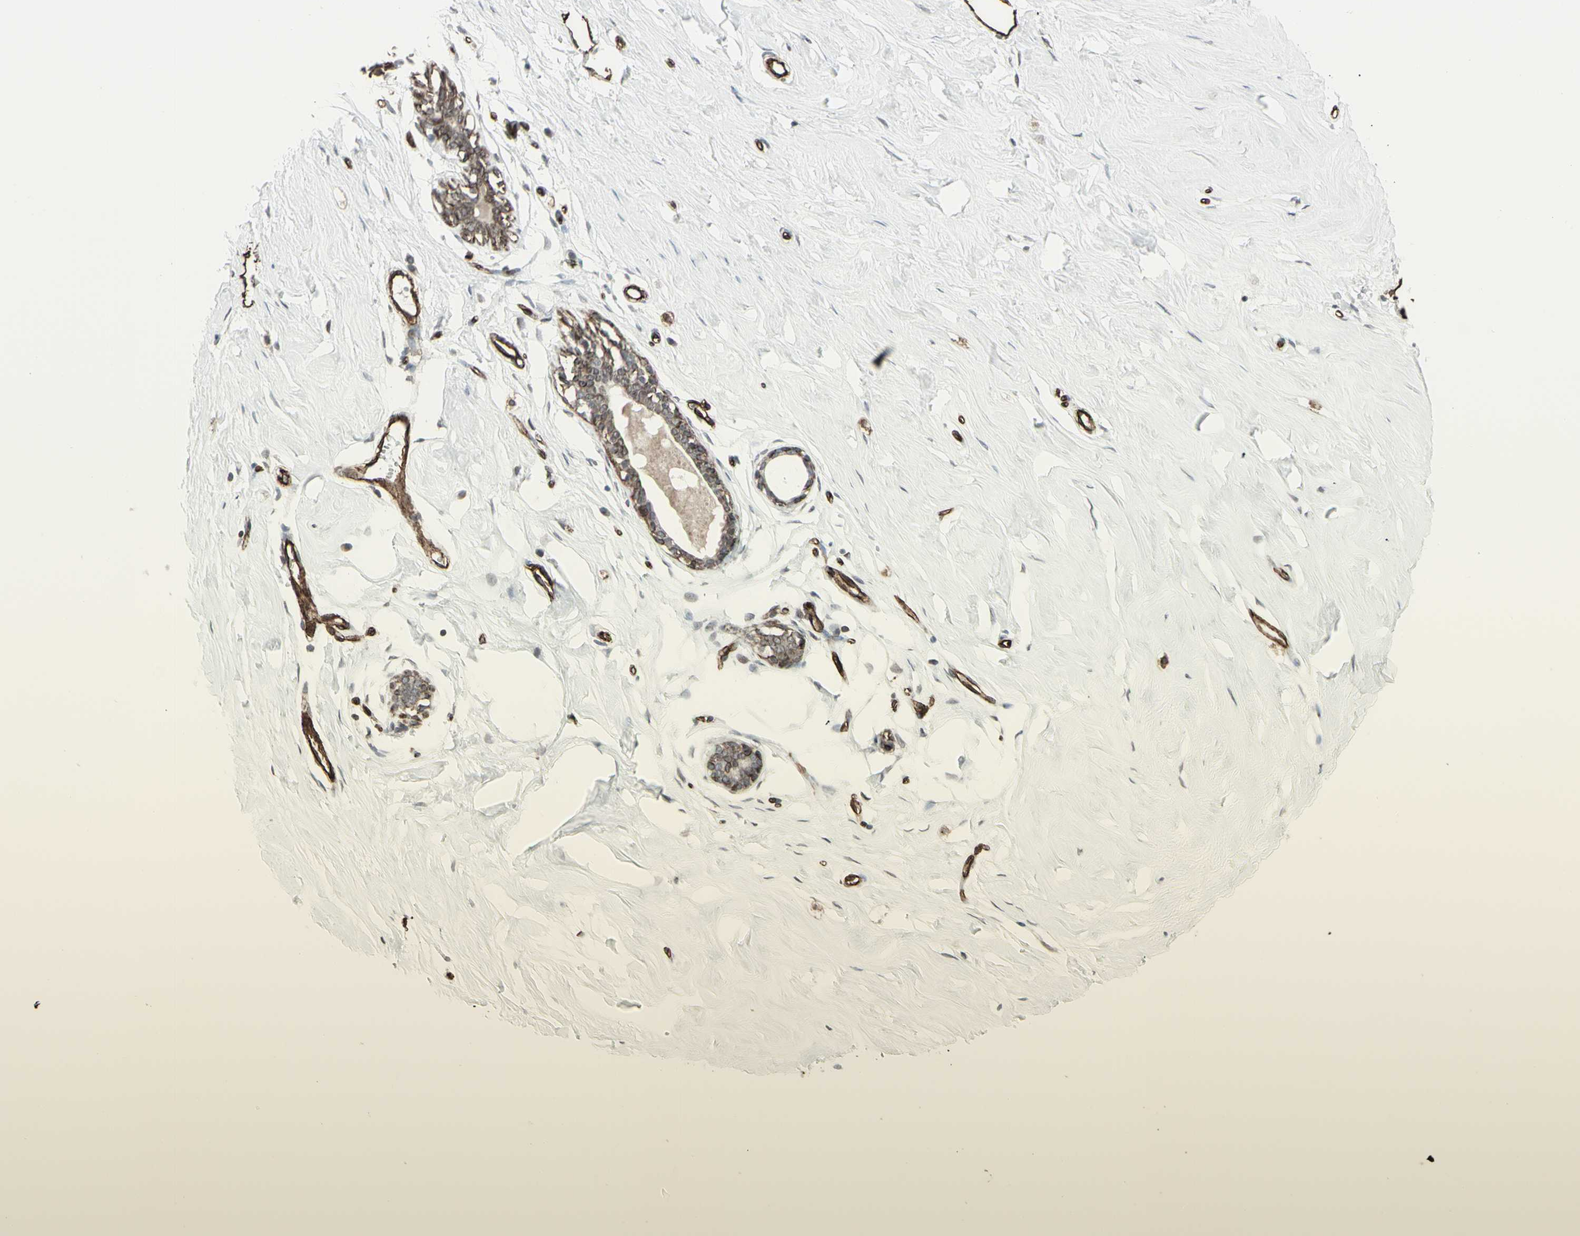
{"staining": {"intensity": "negative", "quantity": "none", "location": "none"}, "tissue": "breast", "cell_type": "Adipocytes", "image_type": "normal", "snomed": [{"axis": "morphology", "description": "Normal tissue, NOS"}, {"axis": "topography", "description": "Breast"}], "caption": "IHC image of unremarkable breast: breast stained with DAB demonstrates no significant protein expression in adipocytes.", "gene": "DTX3L", "patient": {"sex": "female", "age": 23}}